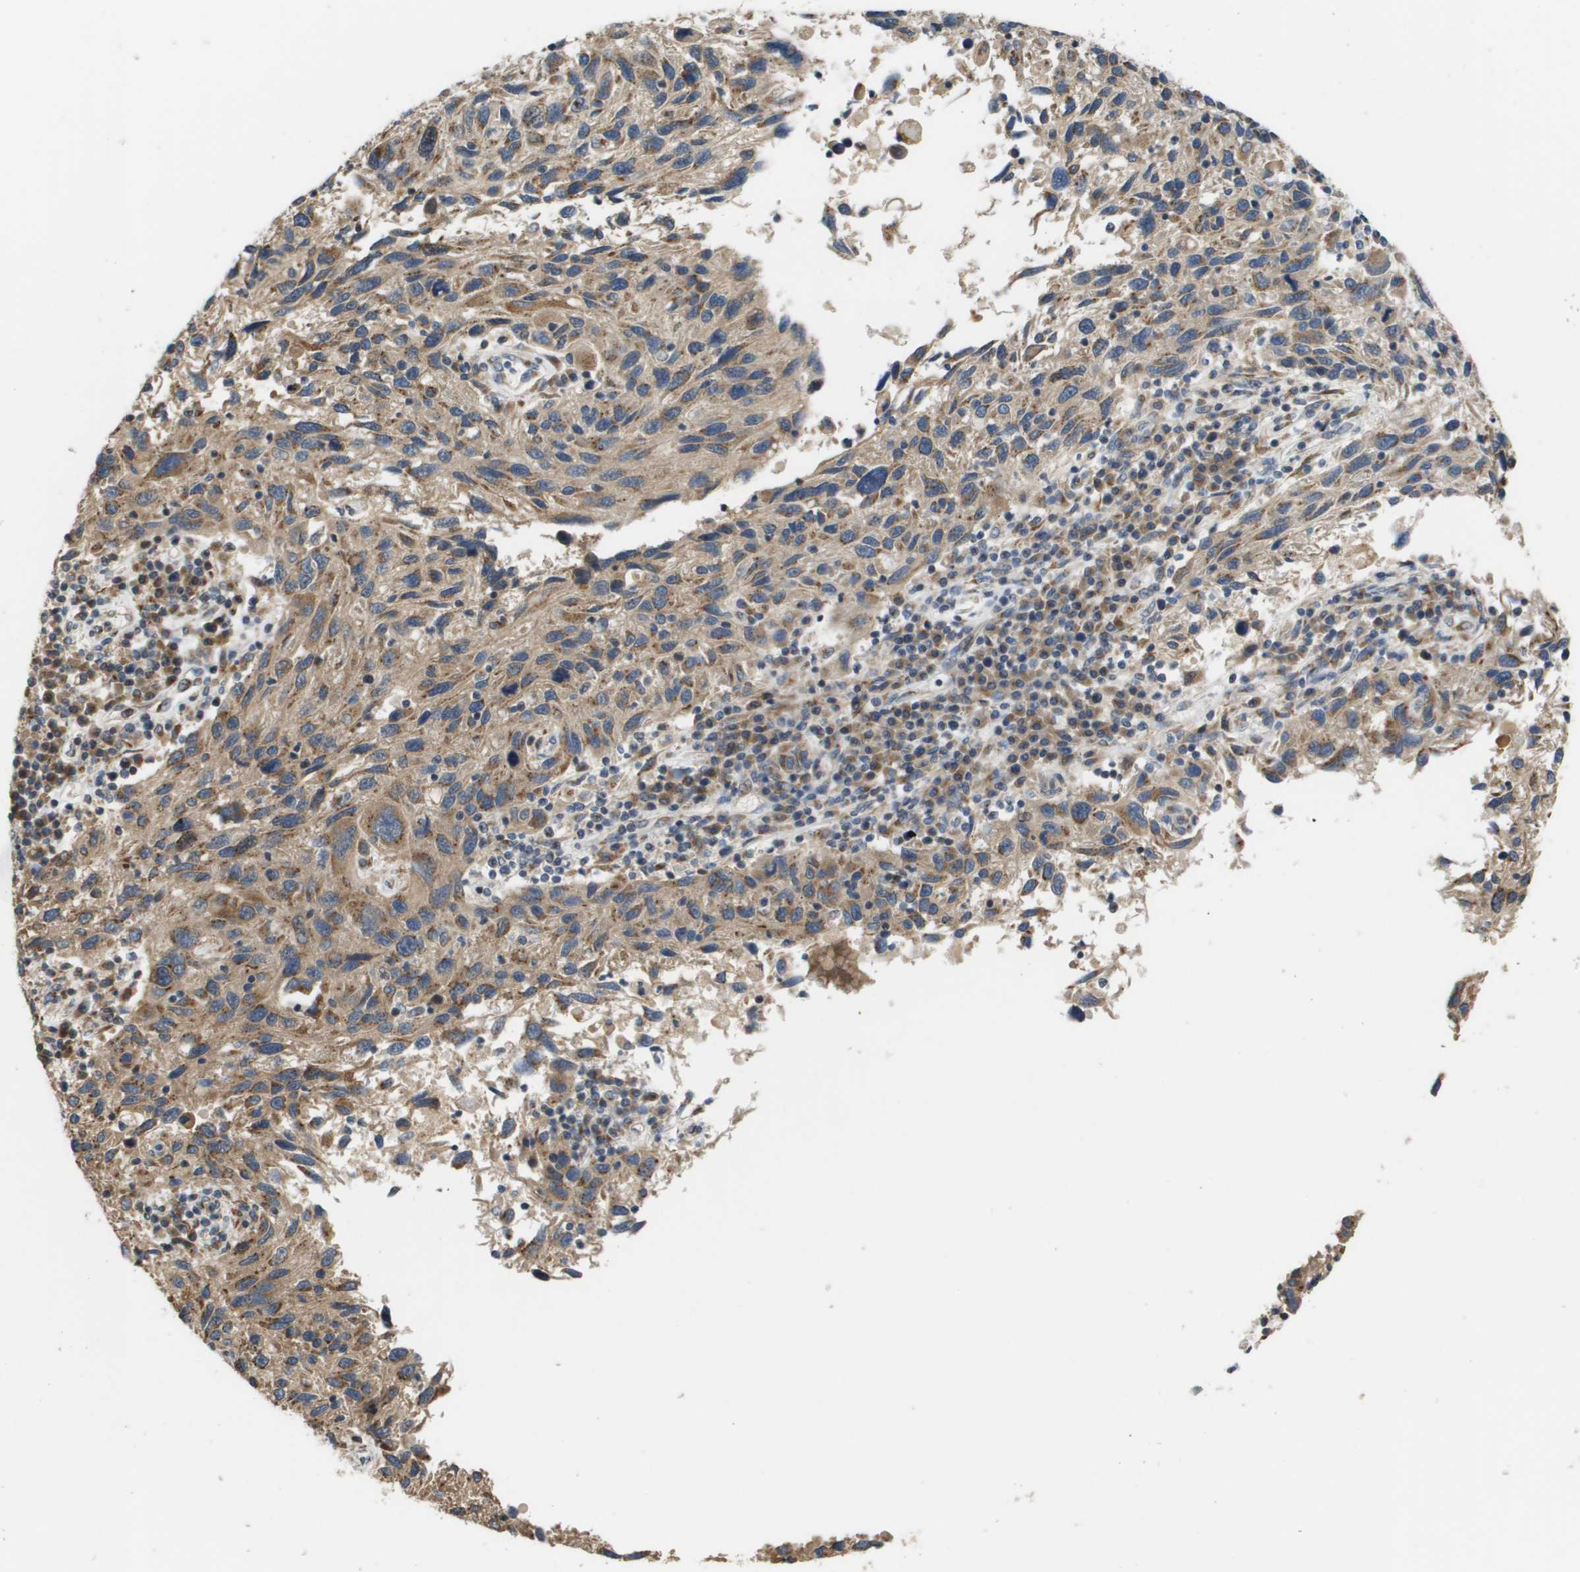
{"staining": {"intensity": "moderate", "quantity": ">75%", "location": "cytoplasmic/membranous"}, "tissue": "melanoma", "cell_type": "Tumor cells", "image_type": "cancer", "snomed": [{"axis": "morphology", "description": "Malignant melanoma, NOS"}, {"axis": "topography", "description": "Skin"}], "caption": "IHC of malignant melanoma shows medium levels of moderate cytoplasmic/membranous positivity in approximately >75% of tumor cells.", "gene": "PCK1", "patient": {"sex": "male", "age": 53}}